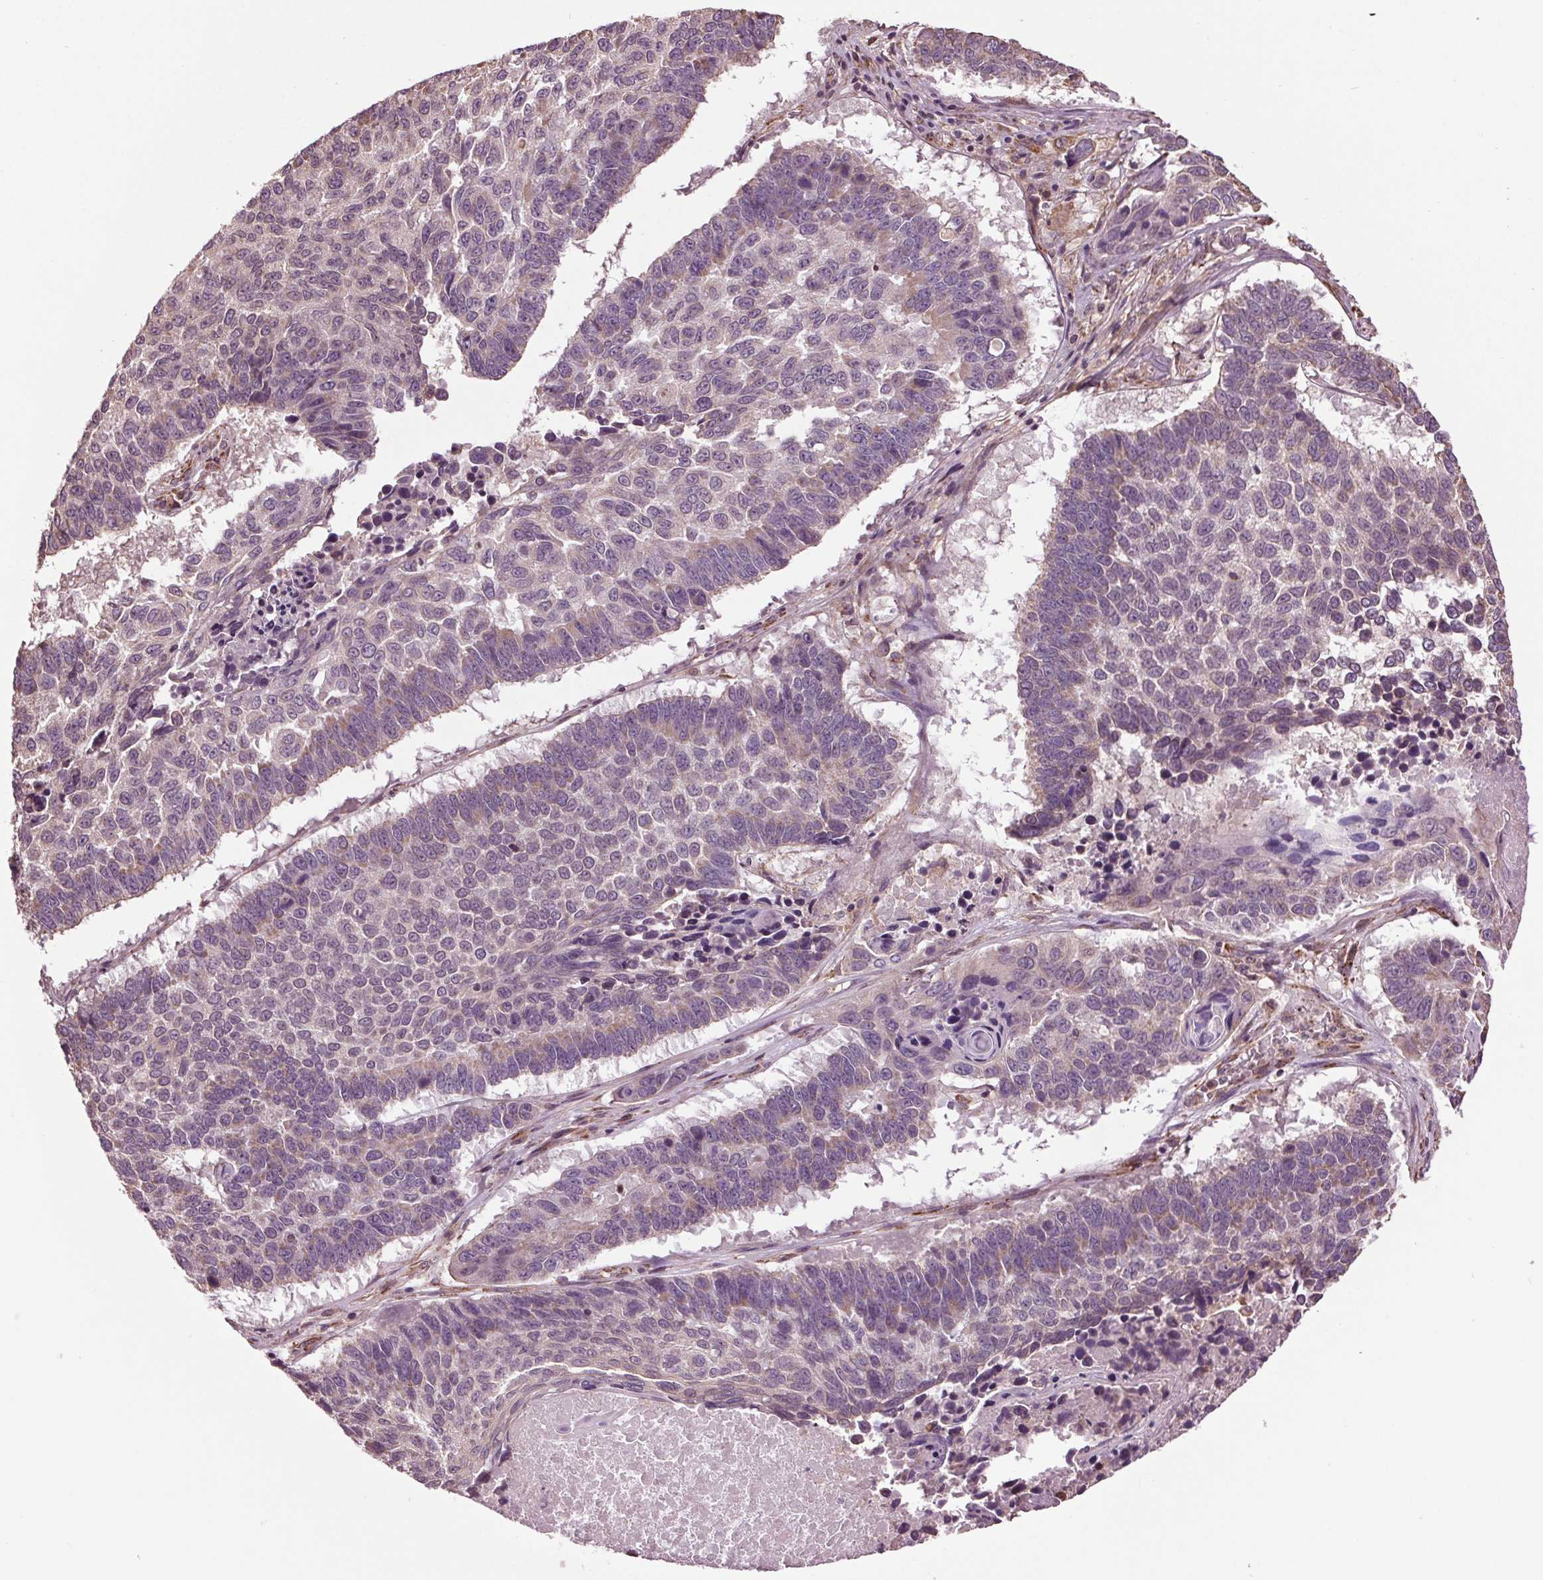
{"staining": {"intensity": "weak", "quantity": "<25%", "location": "cytoplasmic/membranous"}, "tissue": "lung cancer", "cell_type": "Tumor cells", "image_type": "cancer", "snomed": [{"axis": "morphology", "description": "Squamous cell carcinoma, NOS"}, {"axis": "topography", "description": "Lung"}], "caption": "A photomicrograph of lung cancer stained for a protein shows no brown staining in tumor cells. (Immunohistochemistry (ihc), brightfield microscopy, high magnification).", "gene": "RNPEP", "patient": {"sex": "male", "age": 73}}